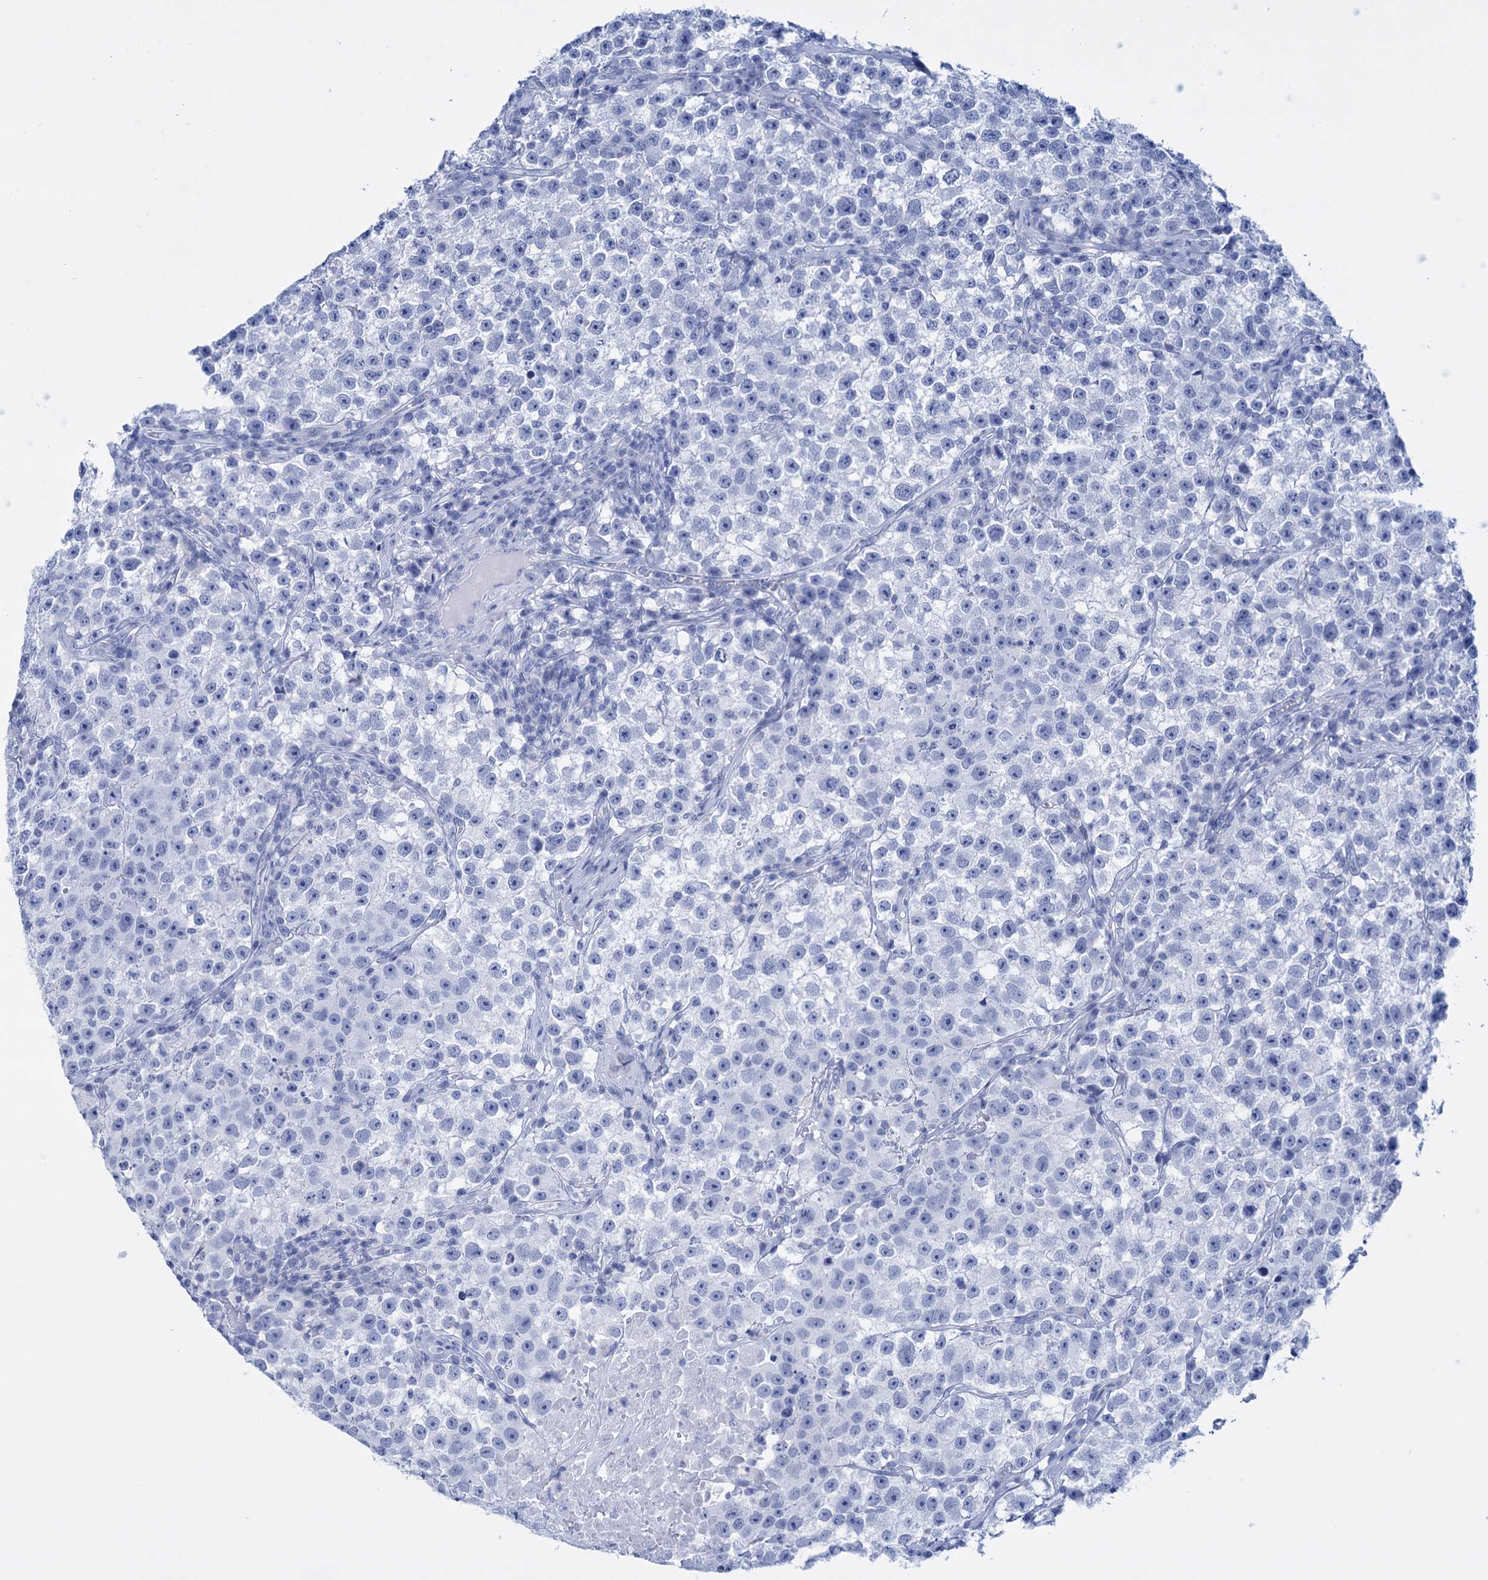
{"staining": {"intensity": "negative", "quantity": "none", "location": "none"}, "tissue": "testis cancer", "cell_type": "Tumor cells", "image_type": "cancer", "snomed": [{"axis": "morphology", "description": "Seminoma, NOS"}, {"axis": "topography", "description": "Testis"}], "caption": "Immunohistochemistry image of seminoma (testis) stained for a protein (brown), which displays no positivity in tumor cells.", "gene": "FBXW12", "patient": {"sex": "male", "age": 22}}